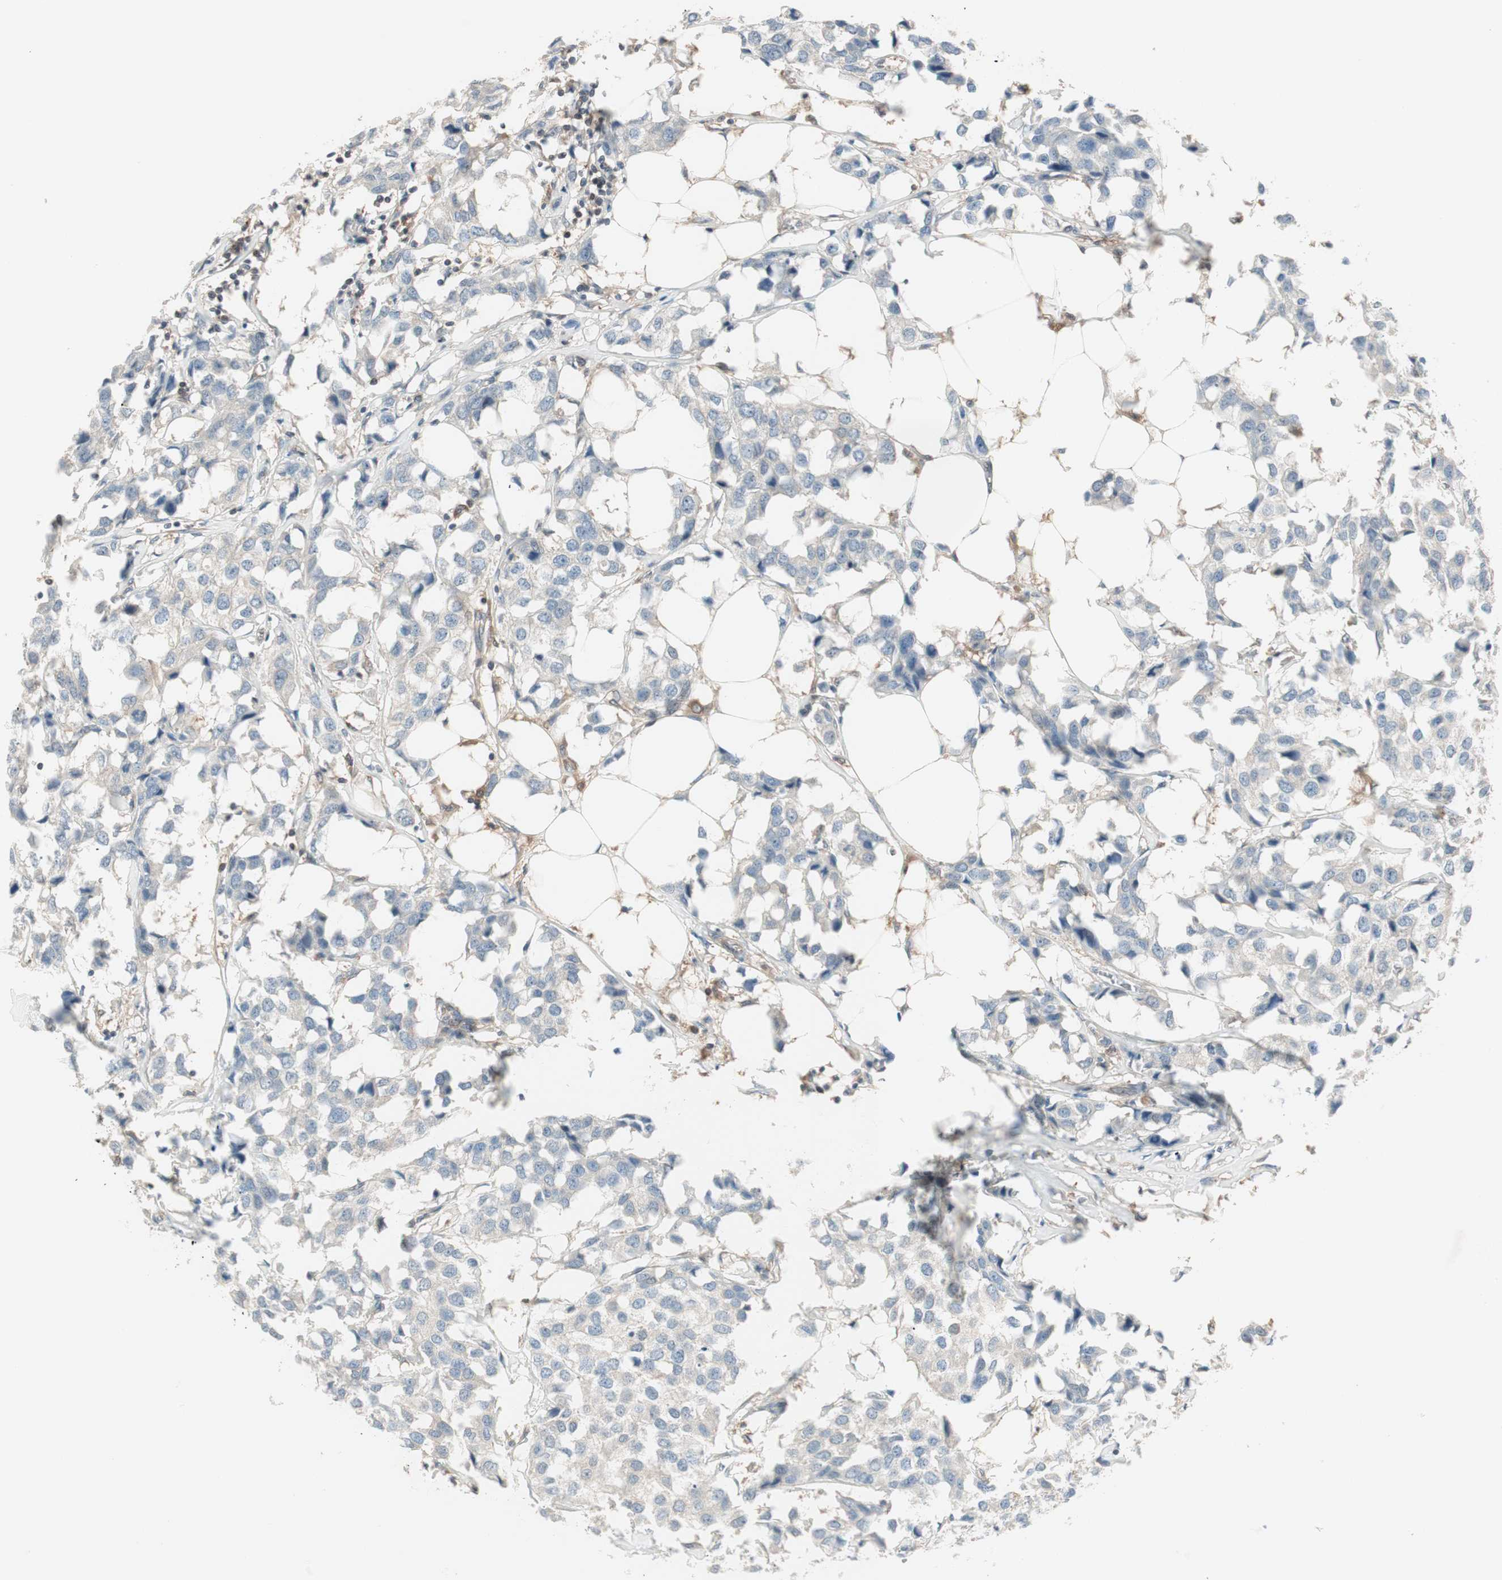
{"staining": {"intensity": "negative", "quantity": "none", "location": "none"}, "tissue": "breast cancer", "cell_type": "Tumor cells", "image_type": "cancer", "snomed": [{"axis": "morphology", "description": "Duct carcinoma"}, {"axis": "topography", "description": "Breast"}], "caption": "Histopathology image shows no protein positivity in tumor cells of breast cancer (invasive ductal carcinoma) tissue.", "gene": "GALT", "patient": {"sex": "female", "age": 80}}